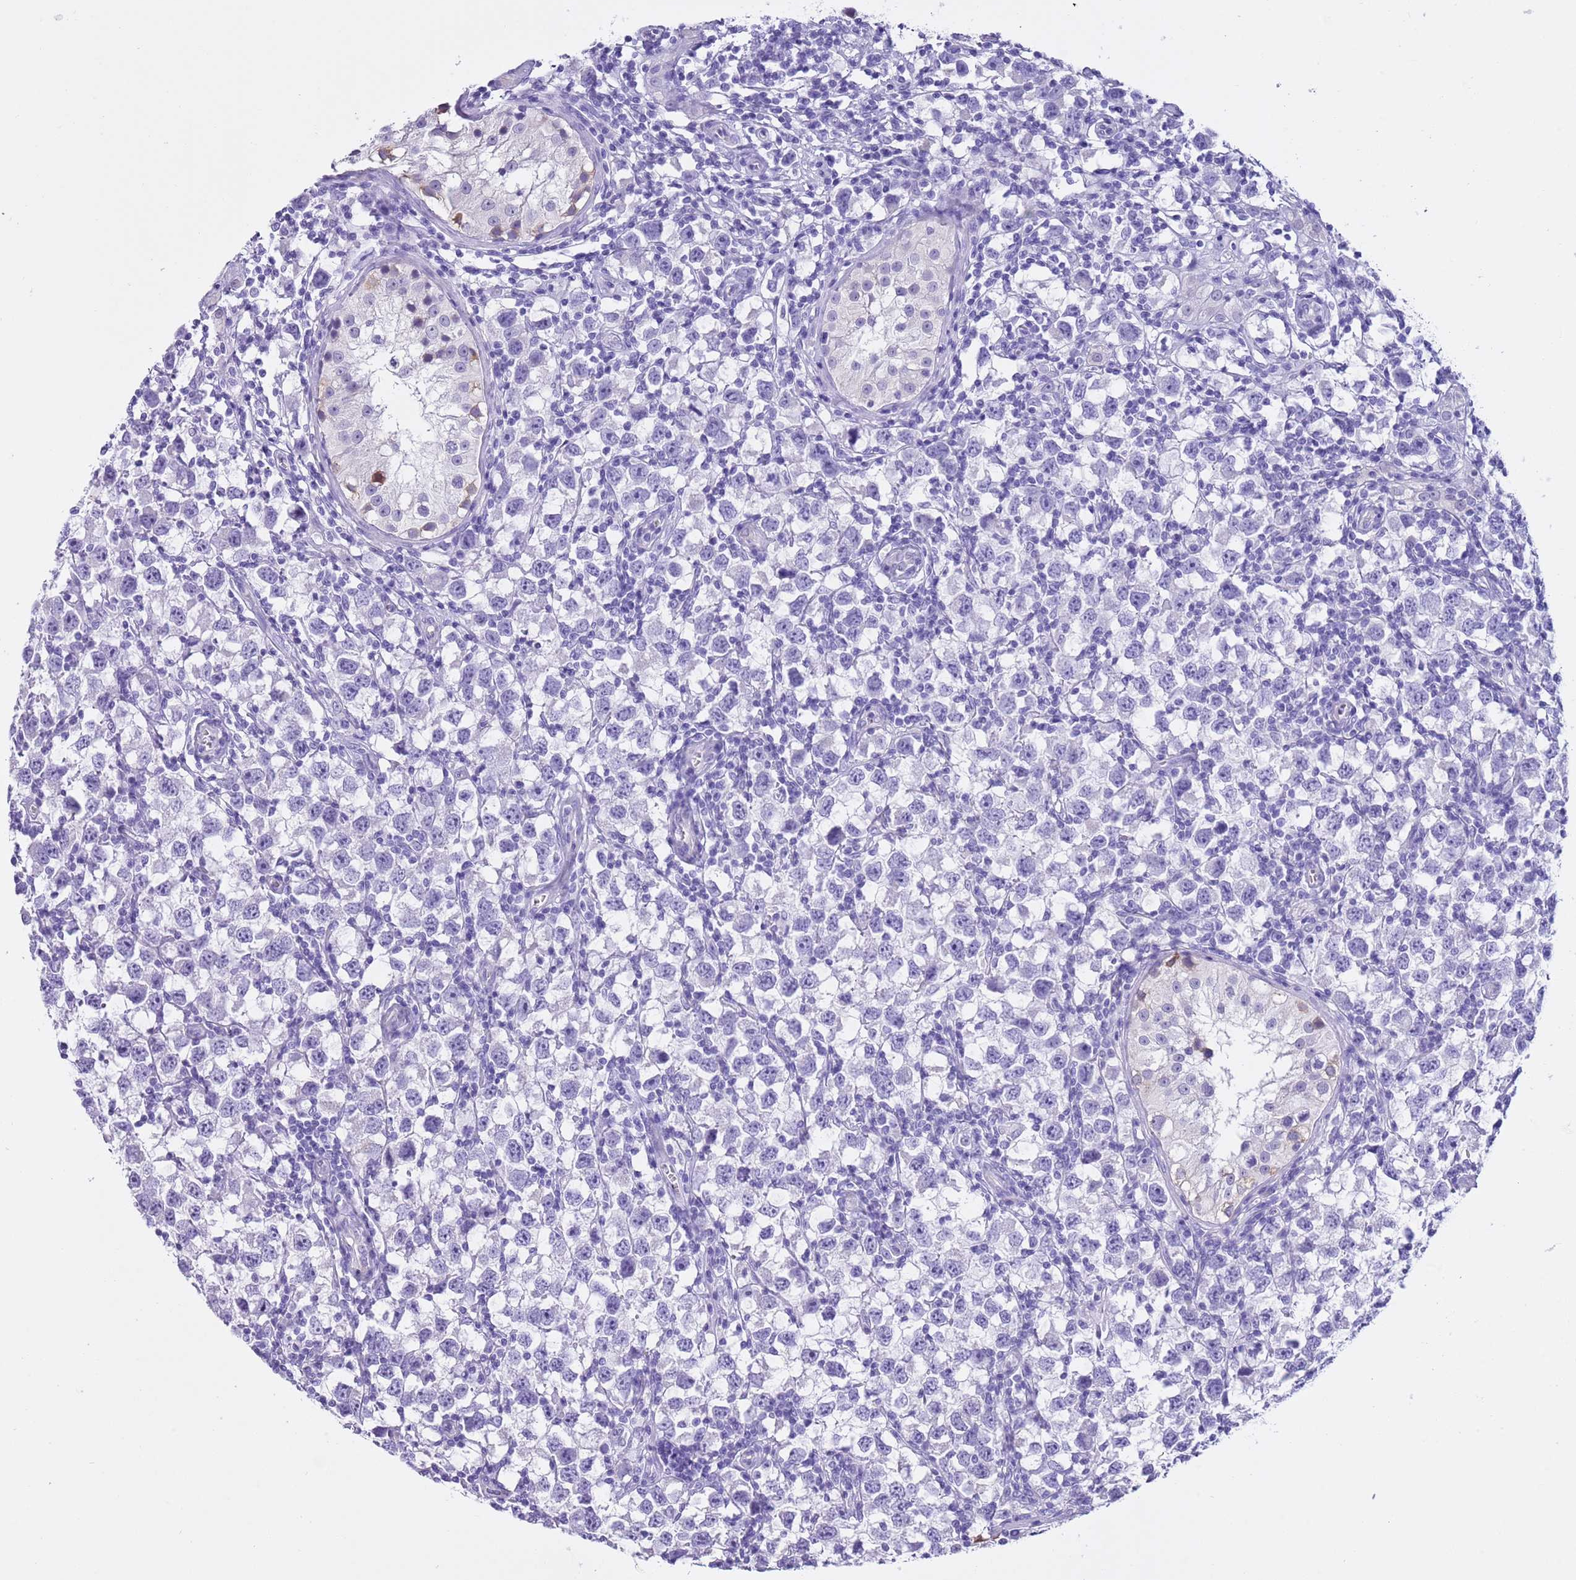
{"staining": {"intensity": "negative", "quantity": "none", "location": "none"}, "tissue": "testis cancer", "cell_type": "Tumor cells", "image_type": "cancer", "snomed": [{"axis": "morphology", "description": "Seminoma, NOS"}, {"axis": "morphology", "description": "Carcinoma, Embryonal, NOS"}, {"axis": "topography", "description": "Testis"}], "caption": "This image is of testis seminoma stained with IHC to label a protein in brown with the nuclei are counter-stained blue. There is no expression in tumor cells. Nuclei are stained in blue.", "gene": "TMEM185B", "patient": {"sex": "male", "age": 29}}